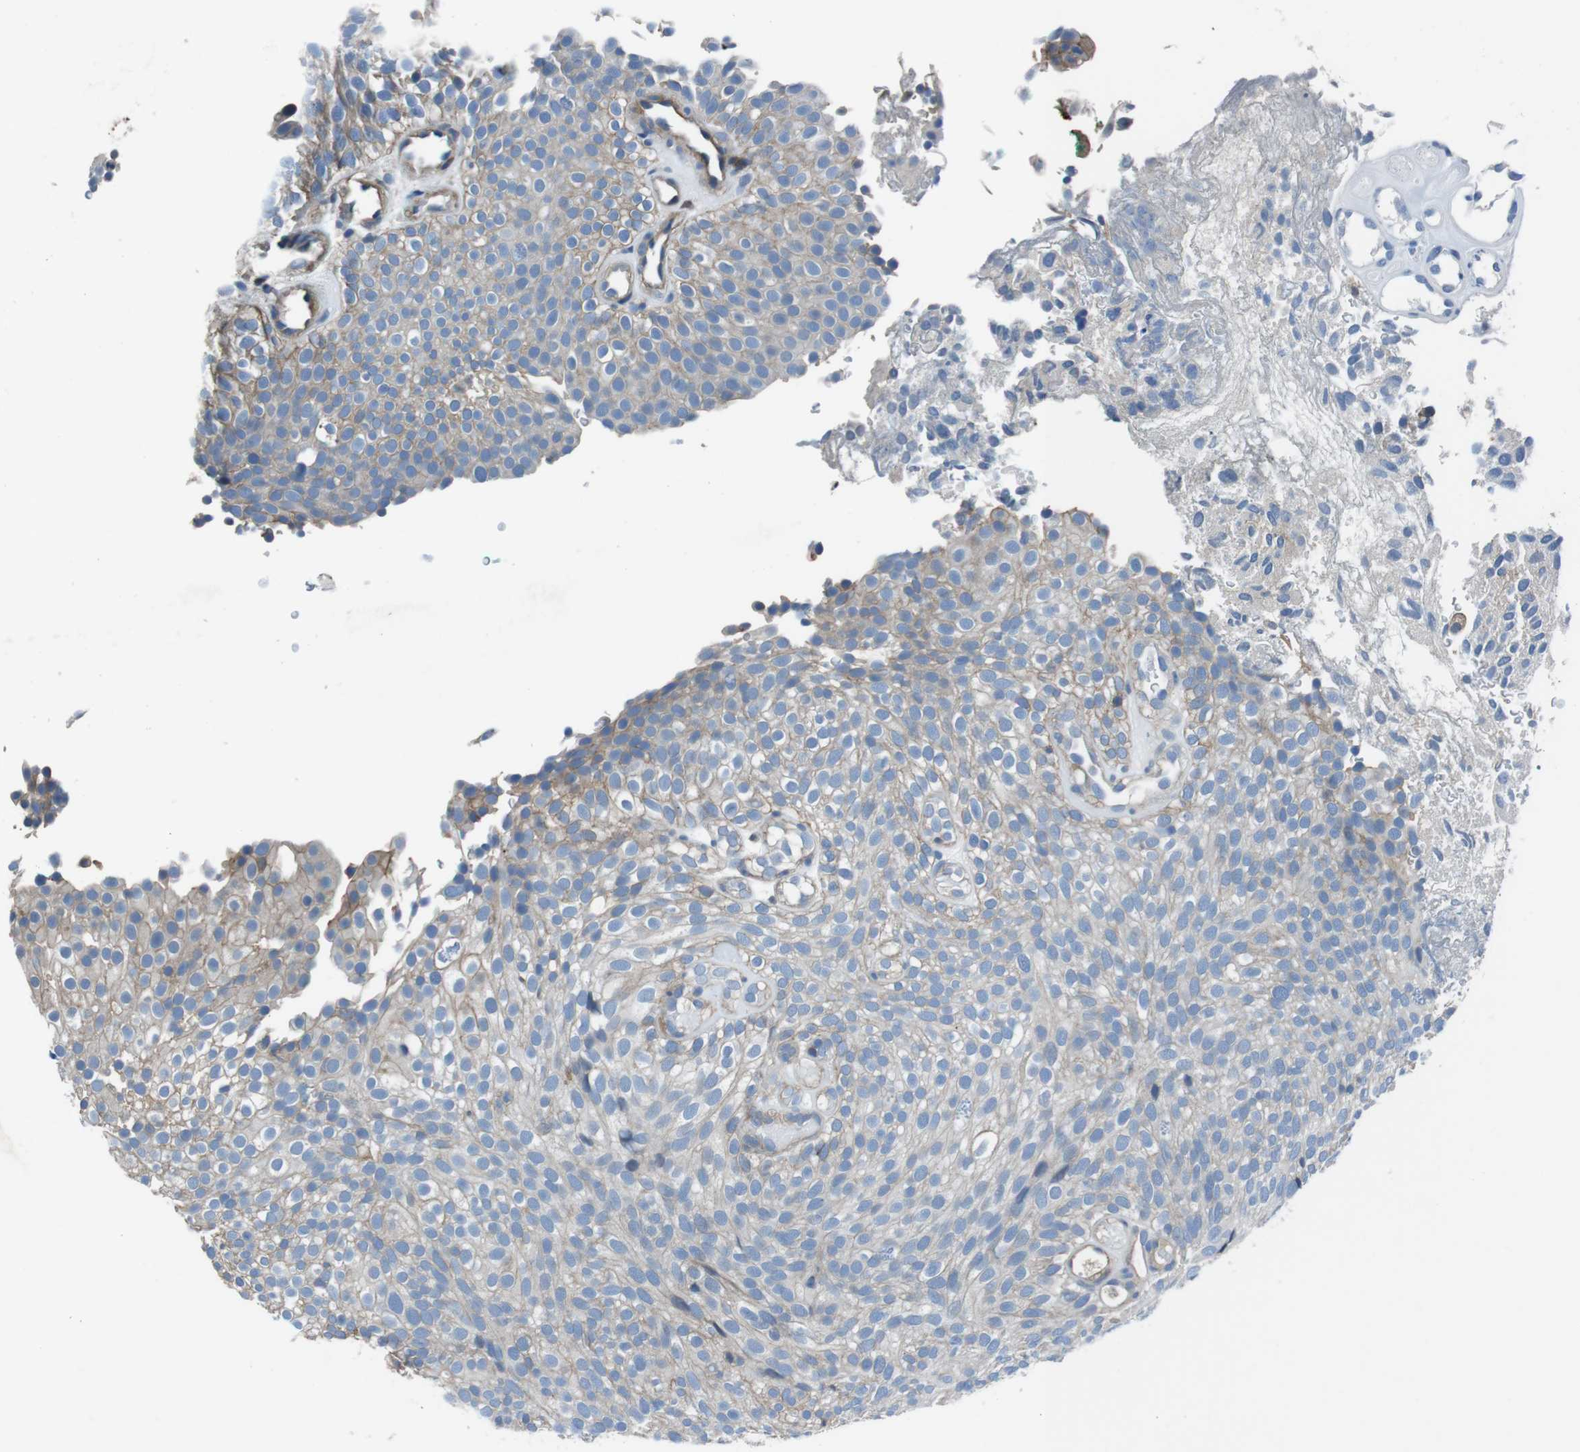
{"staining": {"intensity": "moderate", "quantity": "<25%", "location": "cytoplasmic/membranous"}, "tissue": "urothelial cancer", "cell_type": "Tumor cells", "image_type": "cancer", "snomed": [{"axis": "morphology", "description": "Urothelial carcinoma, Low grade"}, {"axis": "topography", "description": "Urinary bladder"}], "caption": "Protein expression by immunohistochemistry reveals moderate cytoplasmic/membranous staining in approximately <25% of tumor cells in urothelial cancer. Nuclei are stained in blue.", "gene": "TULP3", "patient": {"sex": "male", "age": 78}}